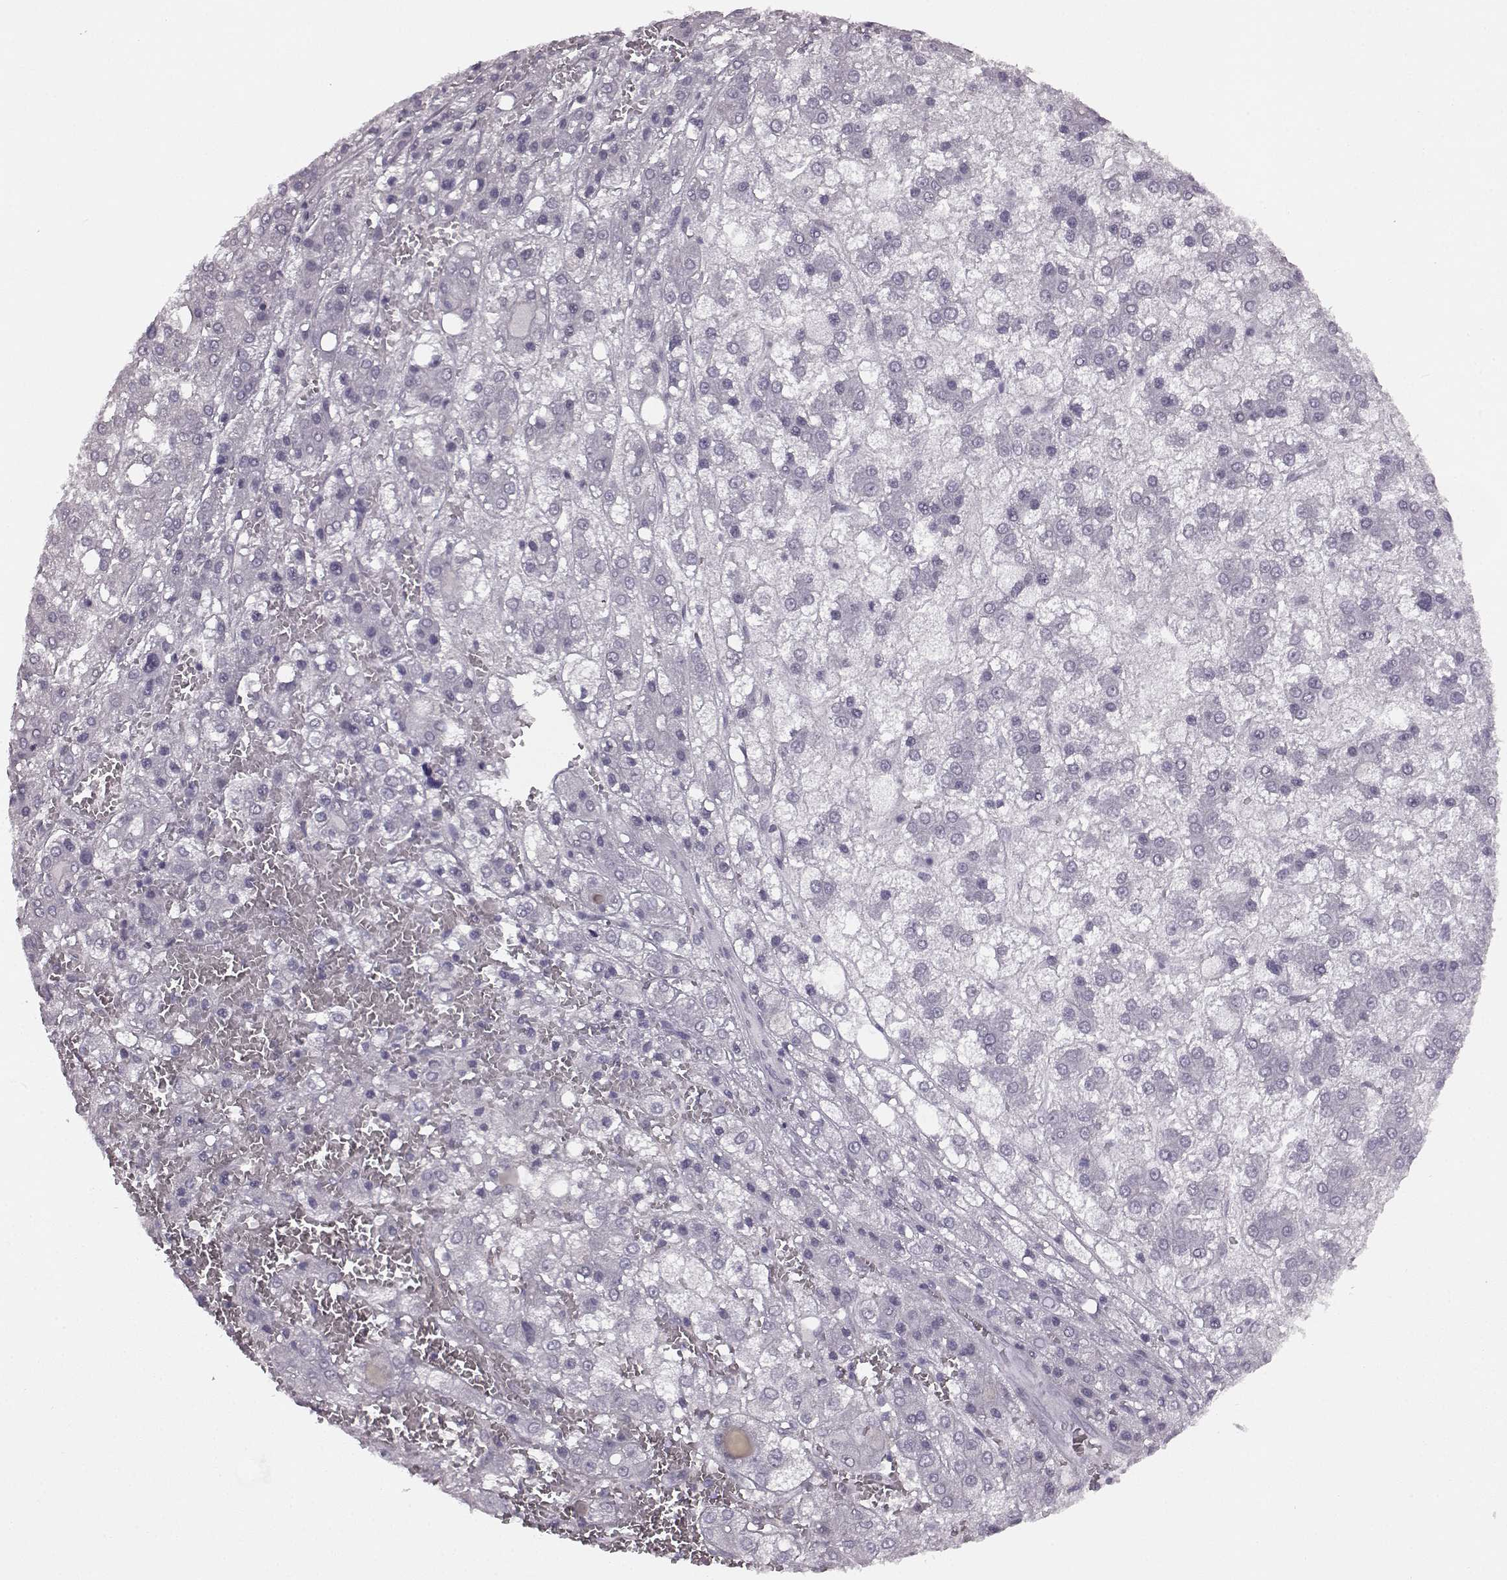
{"staining": {"intensity": "negative", "quantity": "none", "location": "none"}, "tissue": "liver cancer", "cell_type": "Tumor cells", "image_type": "cancer", "snomed": [{"axis": "morphology", "description": "Carcinoma, Hepatocellular, NOS"}, {"axis": "topography", "description": "Liver"}], "caption": "This is an immunohistochemistry (IHC) photomicrograph of liver cancer (hepatocellular carcinoma). There is no positivity in tumor cells.", "gene": "SEMG2", "patient": {"sex": "male", "age": 73}}